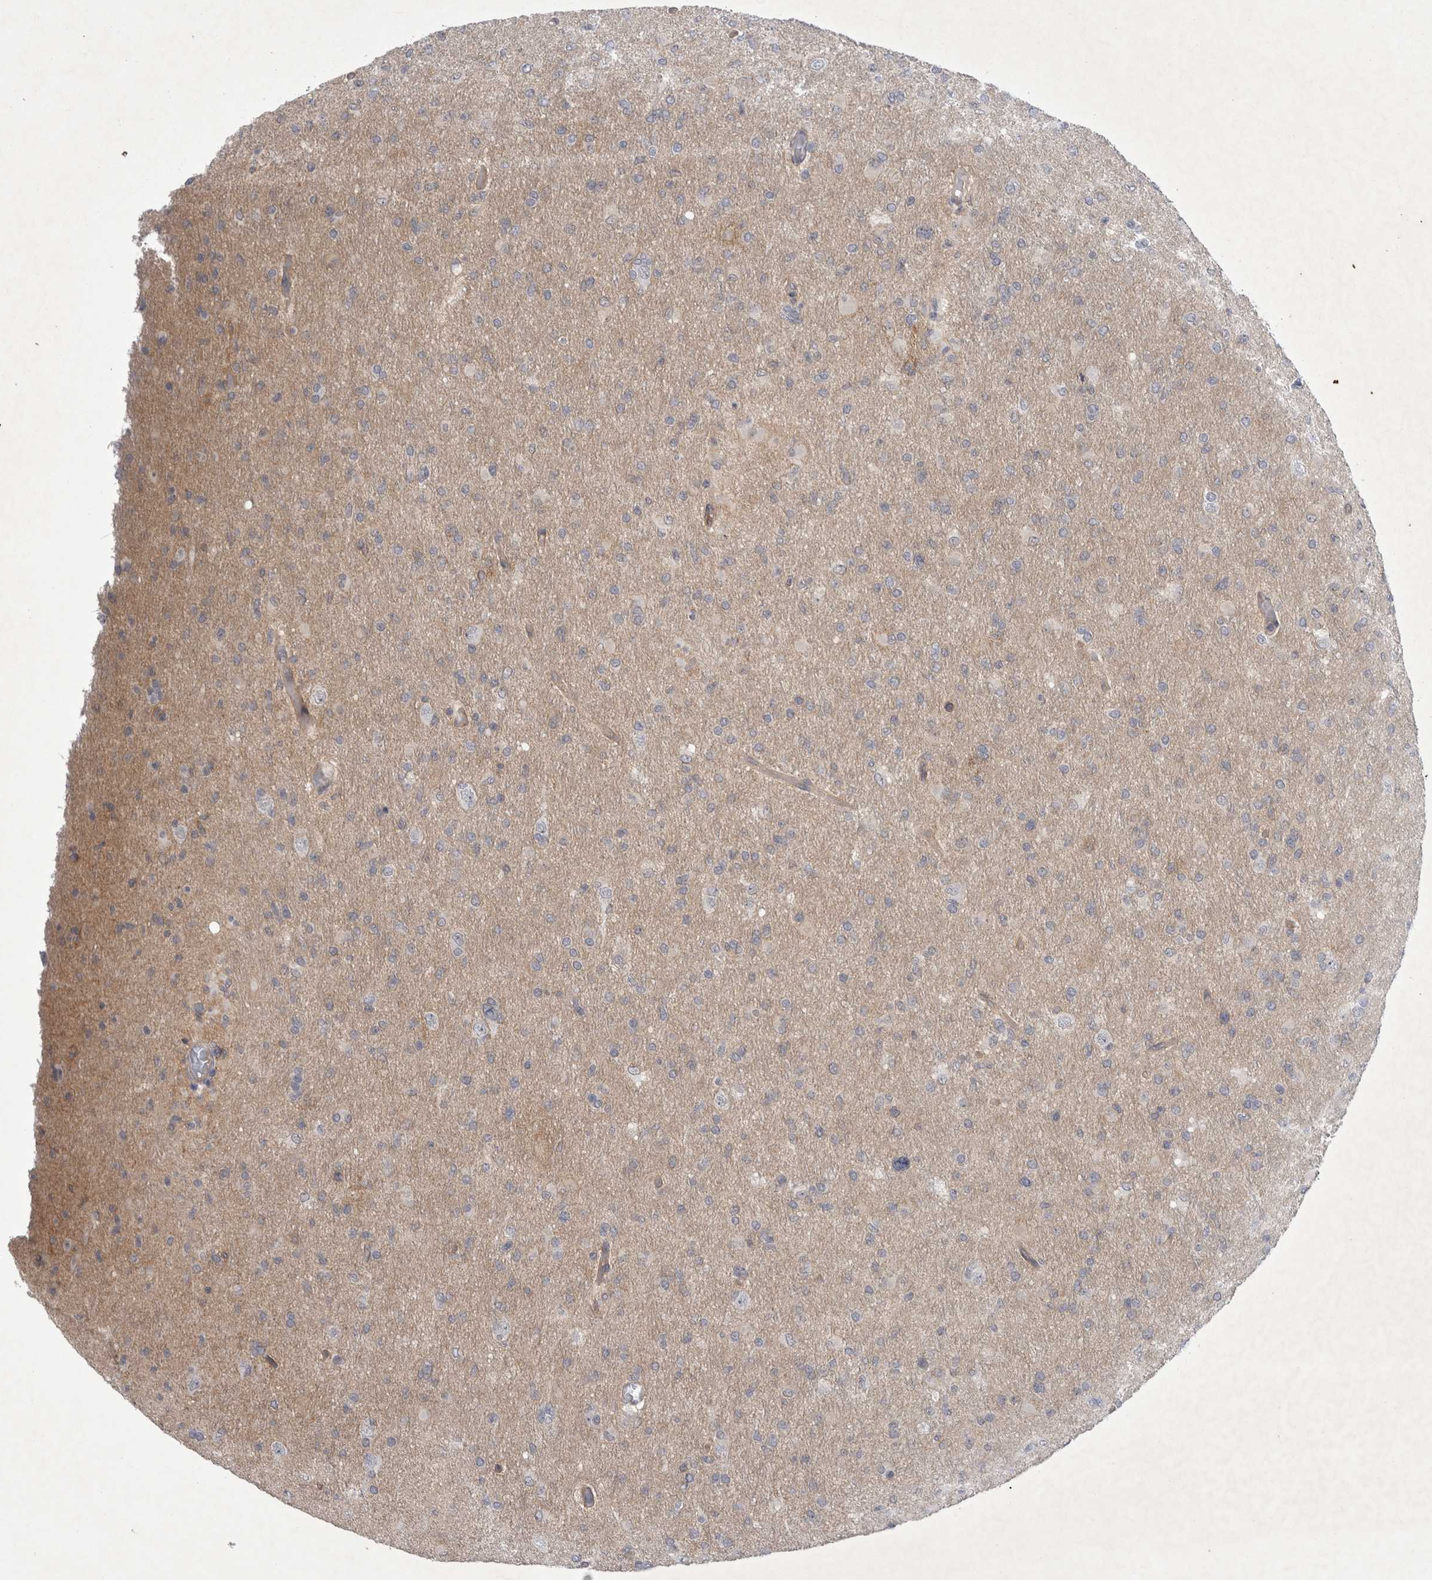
{"staining": {"intensity": "negative", "quantity": "none", "location": "none"}, "tissue": "glioma", "cell_type": "Tumor cells", "image_type": "cancer", "snomed": [{"axis": "morphology", "description": "Glioma, malignant, High grade"}, {"axis": "topography", "description": "Cerebral cortex"}], "caption": "Micrograph shows no protein staining in tumor cells of malignant glioma (high-grade) tissue.", "gene": "PARP11", "patient": {"sex": "female", "age": 36}}